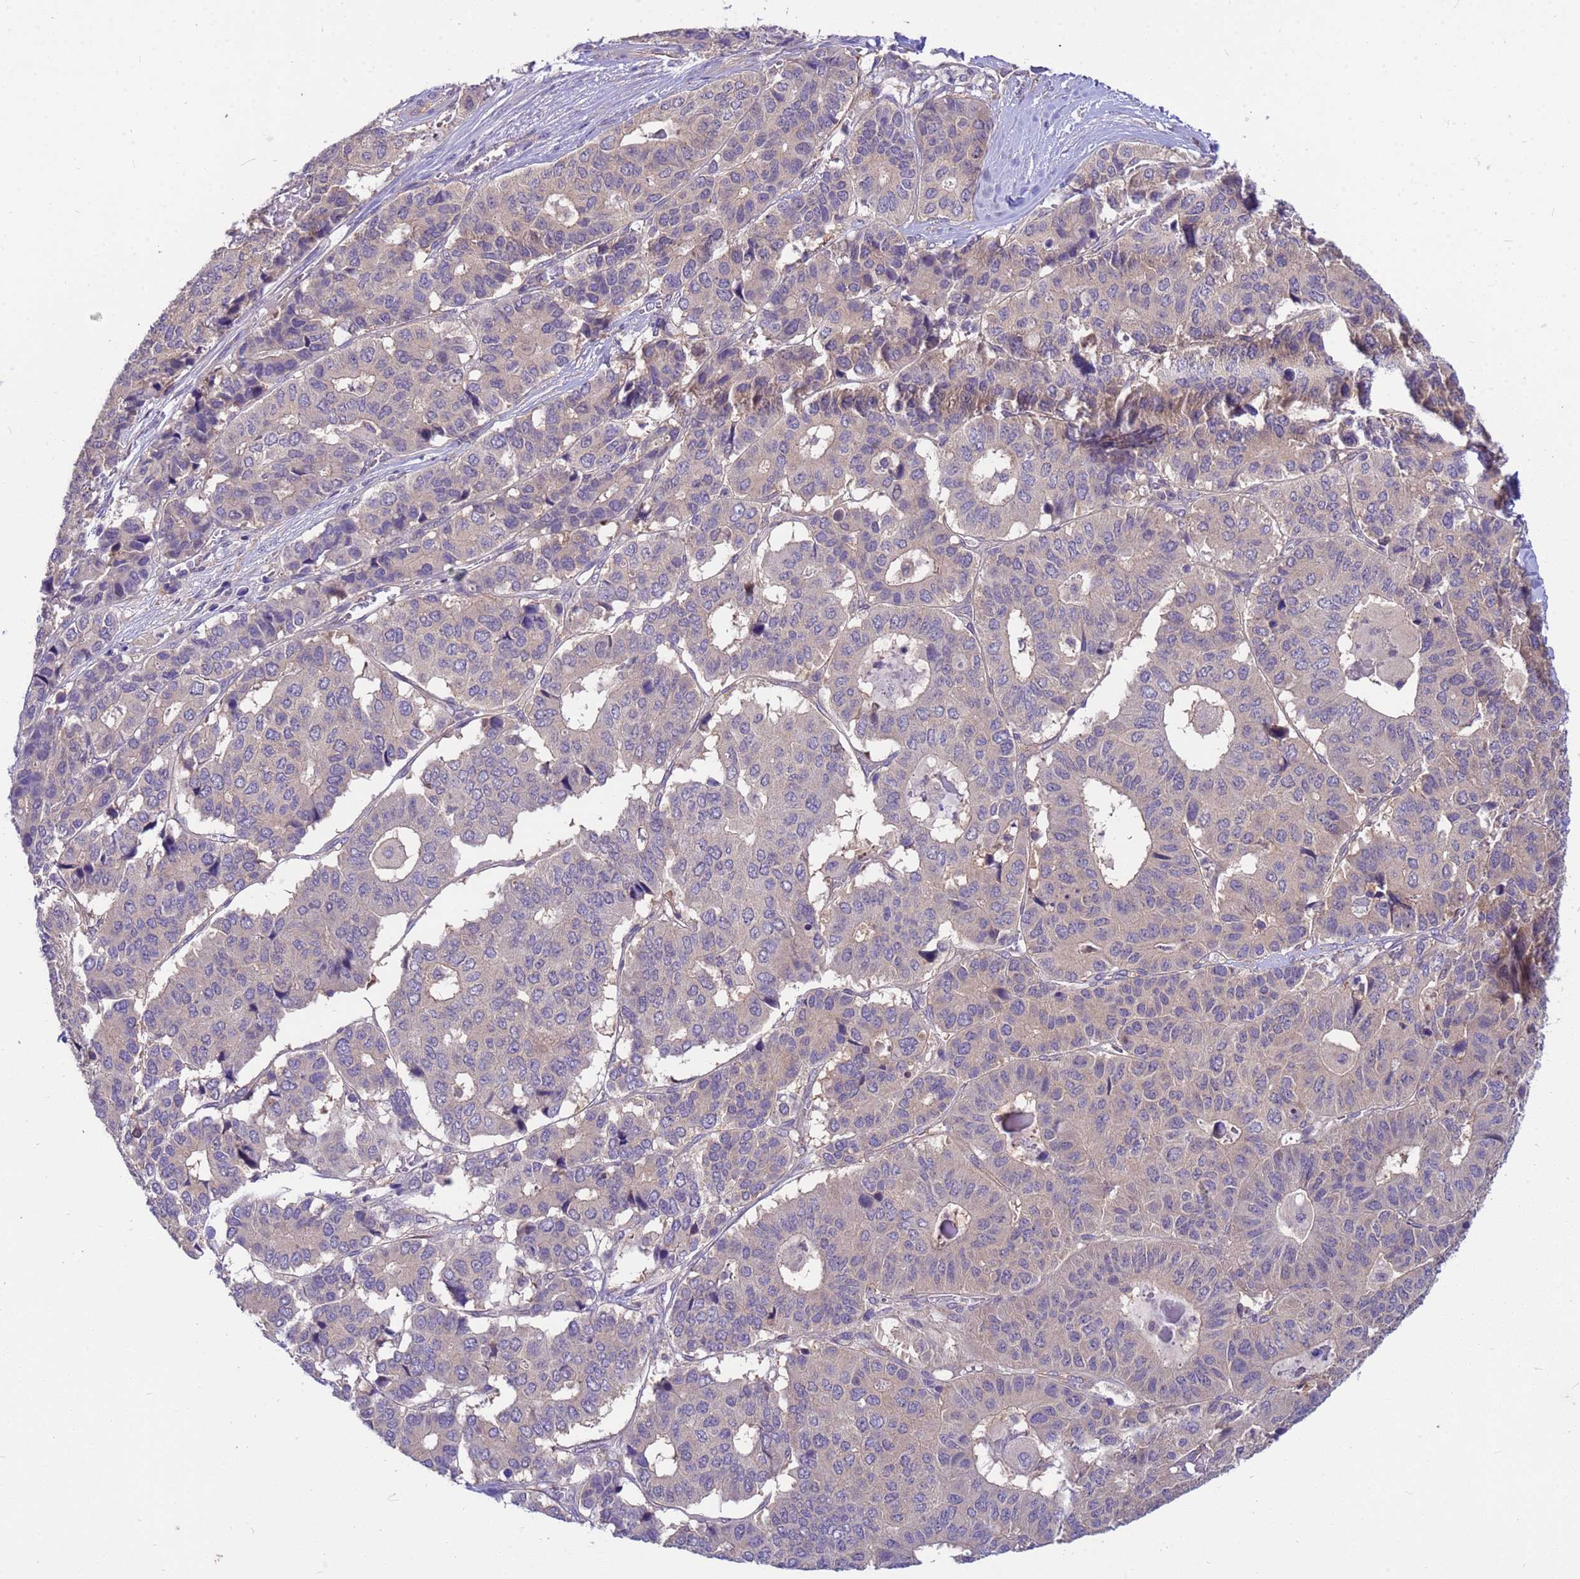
{"staining": {"intensity": "negative", "quantity": "none", "location": "none"}, "tissue": "pancreatic cancer", "cell_type": "Tumor cells", "image_type": "cancer", "snomed": [{"axis": "morphology", "description": "Adenocarcinoma, NOS"}, {"axis": "topography", "description": "Pancreas"}], "caption": "This histopathology image is of pancreatic cancer (adenocarcinoma) stained with immunohistochemistry (IHC) to label a protein in brown with the nuclei are counter-stained blue. There is no staining in tumor cells.", "gene": "PPP2CB", "patient": {"sex": "male", "age": 50}}